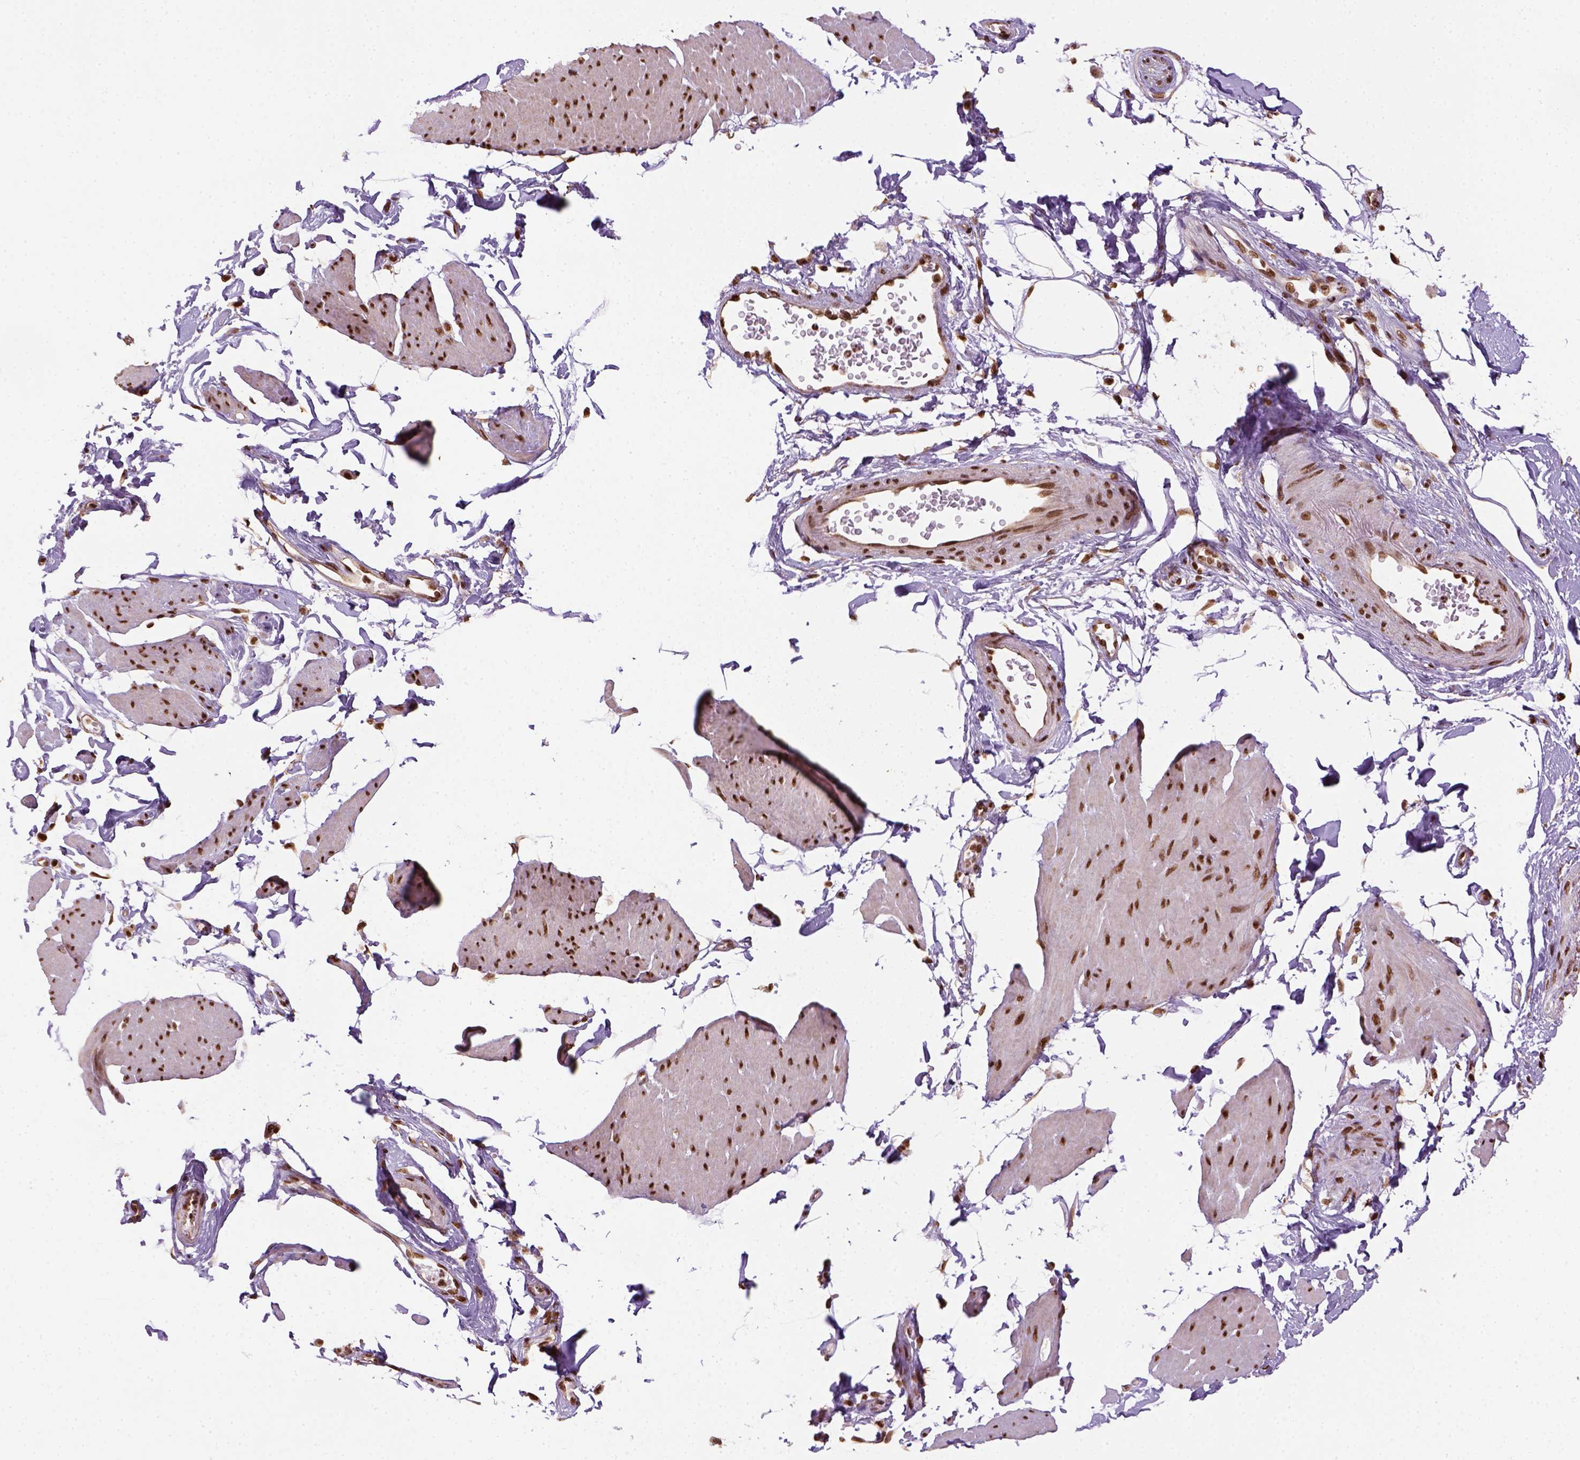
{"staining": {"intensity": "strong", "quantity": ">75%", "location": "nuclear"}, "tissue": "smooth muscle", "cell_type": "Smooth muscle cells", "image_type": "normal", "snomed": [{"axis": "morphology", "description": "Normal tissue, NOS"}, {"axis": "topography", "description": "Adipose tissue"}, {"axis": "topography", "description": "Smooth muscle"}, {"axis": "topography", "description": "Peripheral nerve tissue"}], "caption": "An immunohistochemistry (IHC) histopathology image of unremarkable tissue is shown. Protein staining in brown labels strong nuclear positivity in smooth muscle within smooth muscle cells.", "gene": "CCAR1", "patient": {"sex": "male", "age": 83}}